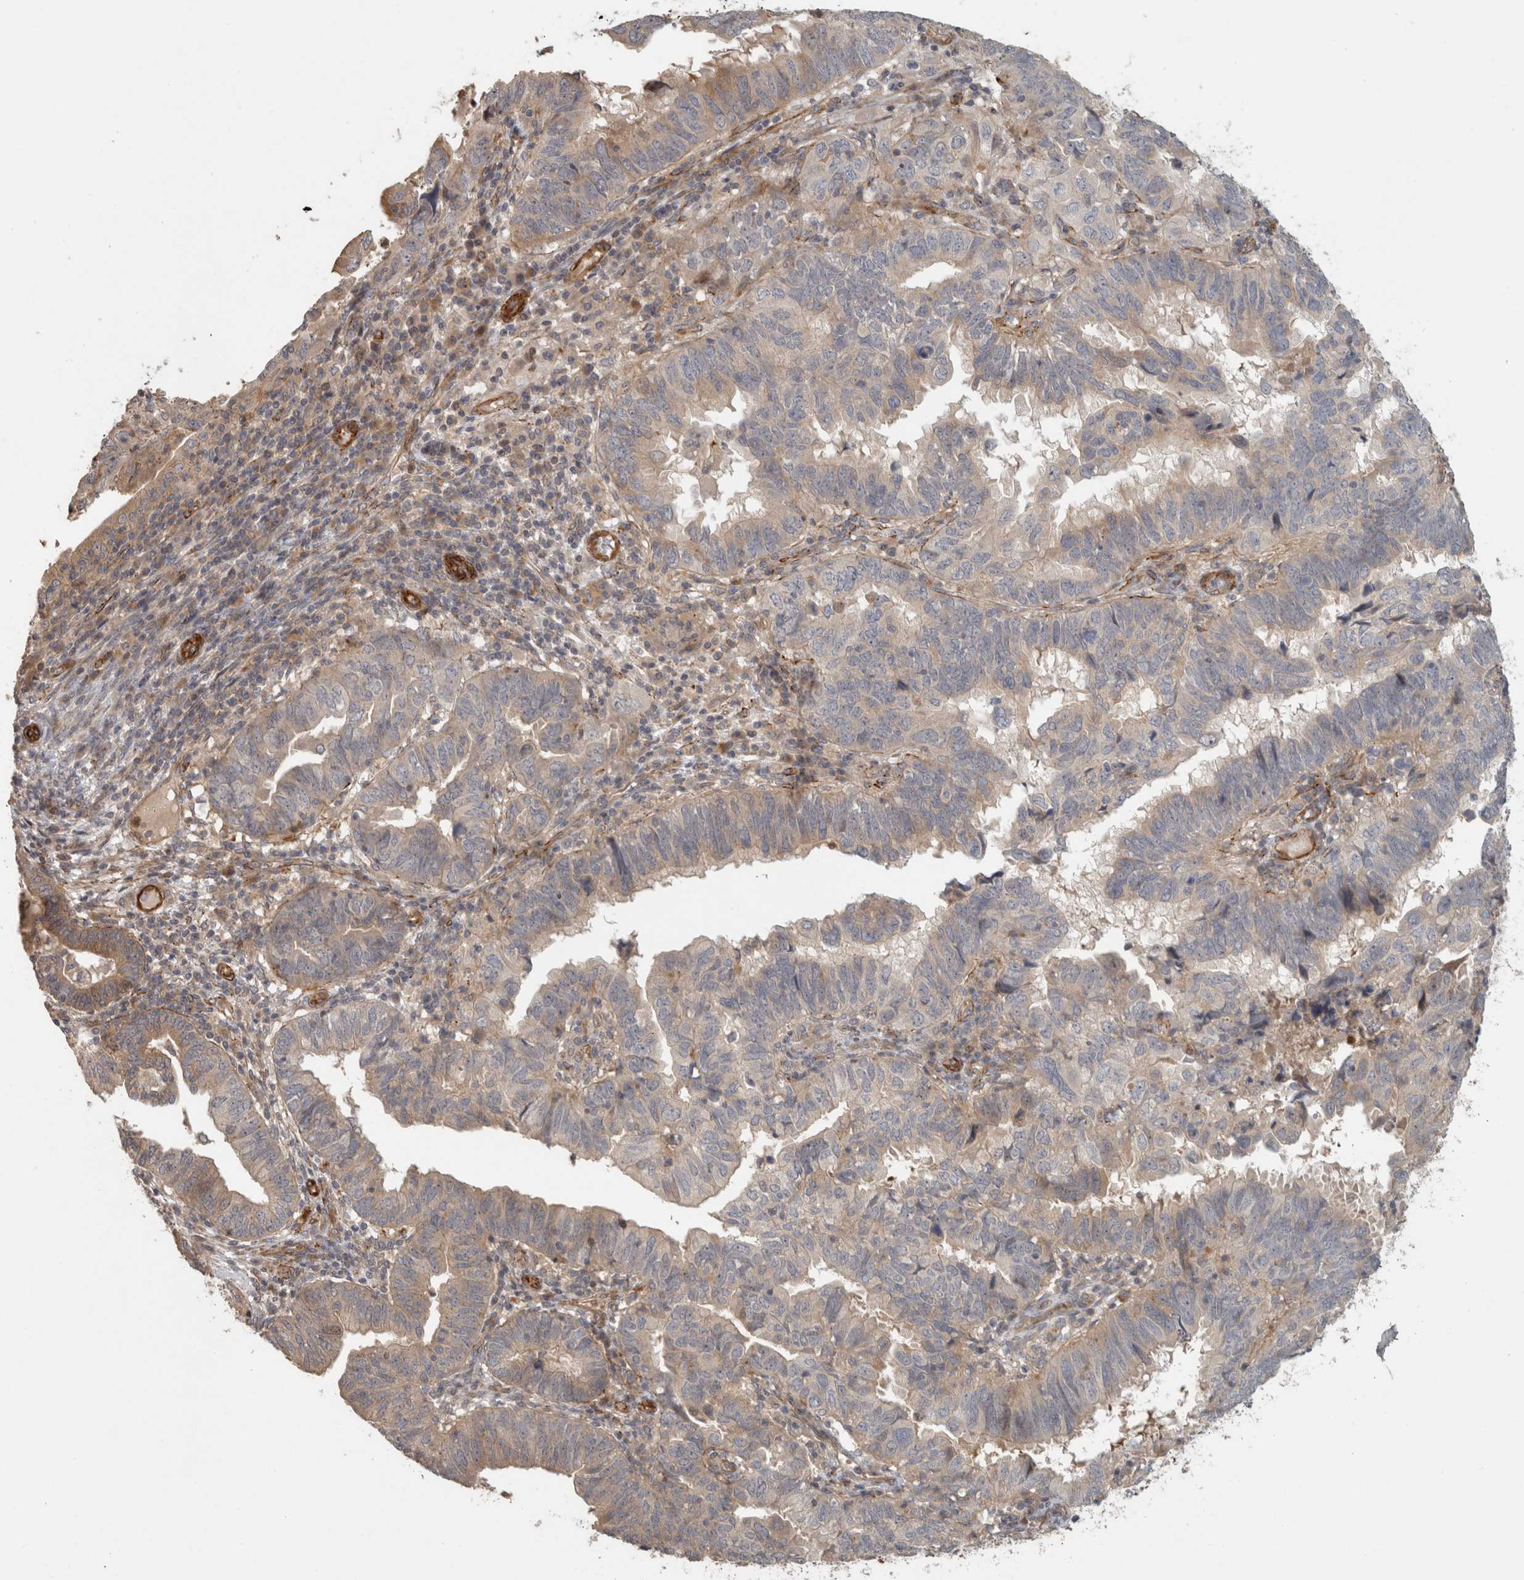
{"staining": {"intensity": "weak", "quantity": "25%-75%", "location": "cytoplasmic/membranous"}, "tissue": "endometrial cancer", "cell_type": "Tumor cells", "image_type": "cancer", "snomed": [{"axis": "morphology", "description": "Adenocarcinoma, NOS"}, {"axis": "topography", "description": "Uterus"}], "caption": "Protein staining by immunohistochemistry (IHC) displays weak cytoplasmic/membranous expression in approximately 25%-75% of tumor cells in adenocarcinoma (endometrial).", "gene": "SIPA1L2", "patient": {"sex": "female", "age": 77}}